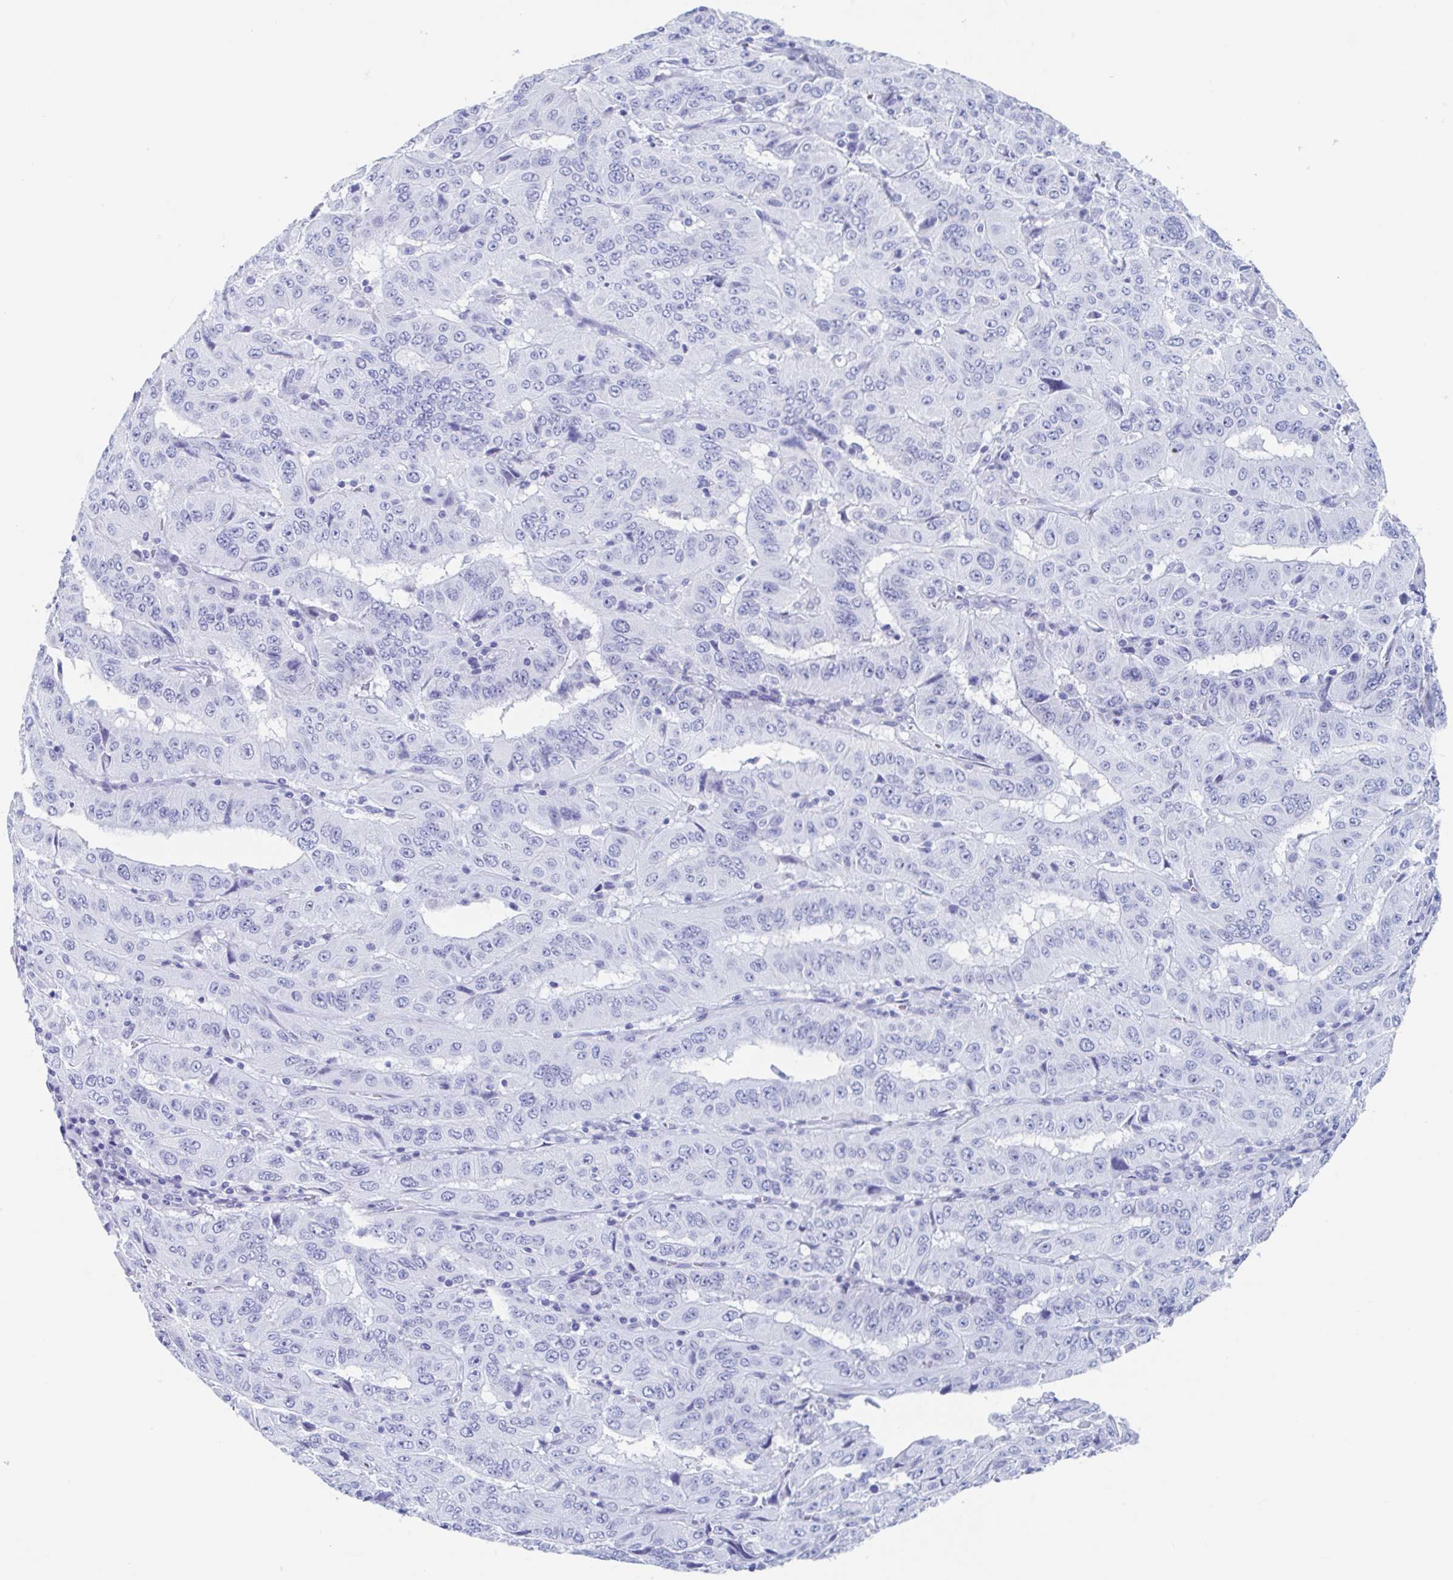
{"staining": {"intensity": "negative", "quantity": "none", "location": "none"}, "tissue": "pancreatic cancer", "cell_type": "Tumor cells", "image_type": "cancer", "snomed": [{"axis": "morphology", "description": "Adenocarcinoma, NOS"}, {"axis": "topography", "description": "Pancreas"}], "caption": "Micrograph shows no protein staining in tumor cells of pancreatic adenocarcinoma tissue.", "gene": "HDGFL1", "patient": {"sex": "male", "age": 63}}